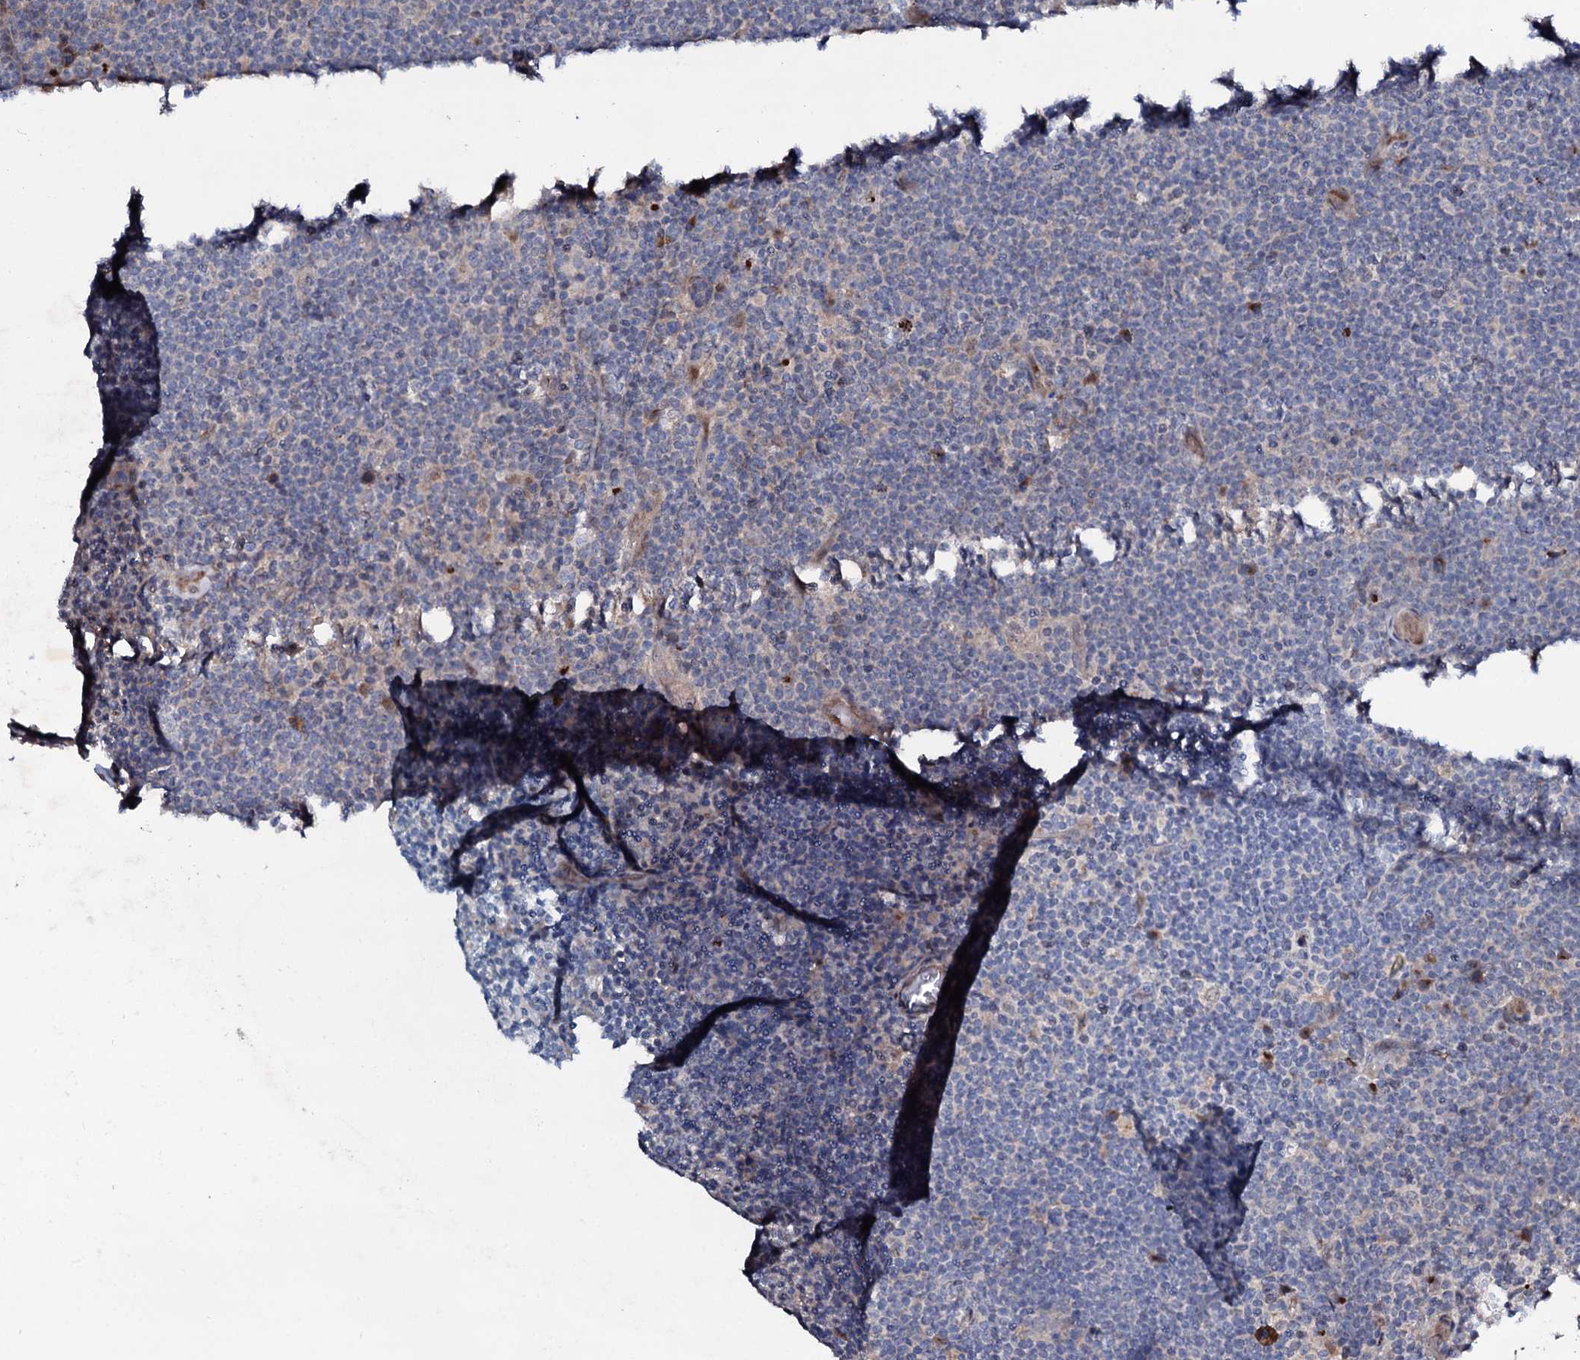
{"staining": {"intensity": "weak", "quantity": "<25%", "location": "cytoplasmic/membranous"}, "tissue": "lymphoma", "cell_type": "Tumor cells", "image_type": "cancer", "snomed": [{"axis": "morphology", "description": "Hodgkin's disease, NOS"}, {"axis": "topography", "description": "Lymph node"}], "caption": "The photomicrograph exhibits no significant expression in tumor cells of Hodgkin's disease.", "gene": "COG6", "patient": {"sex": "female", "age": 57}}